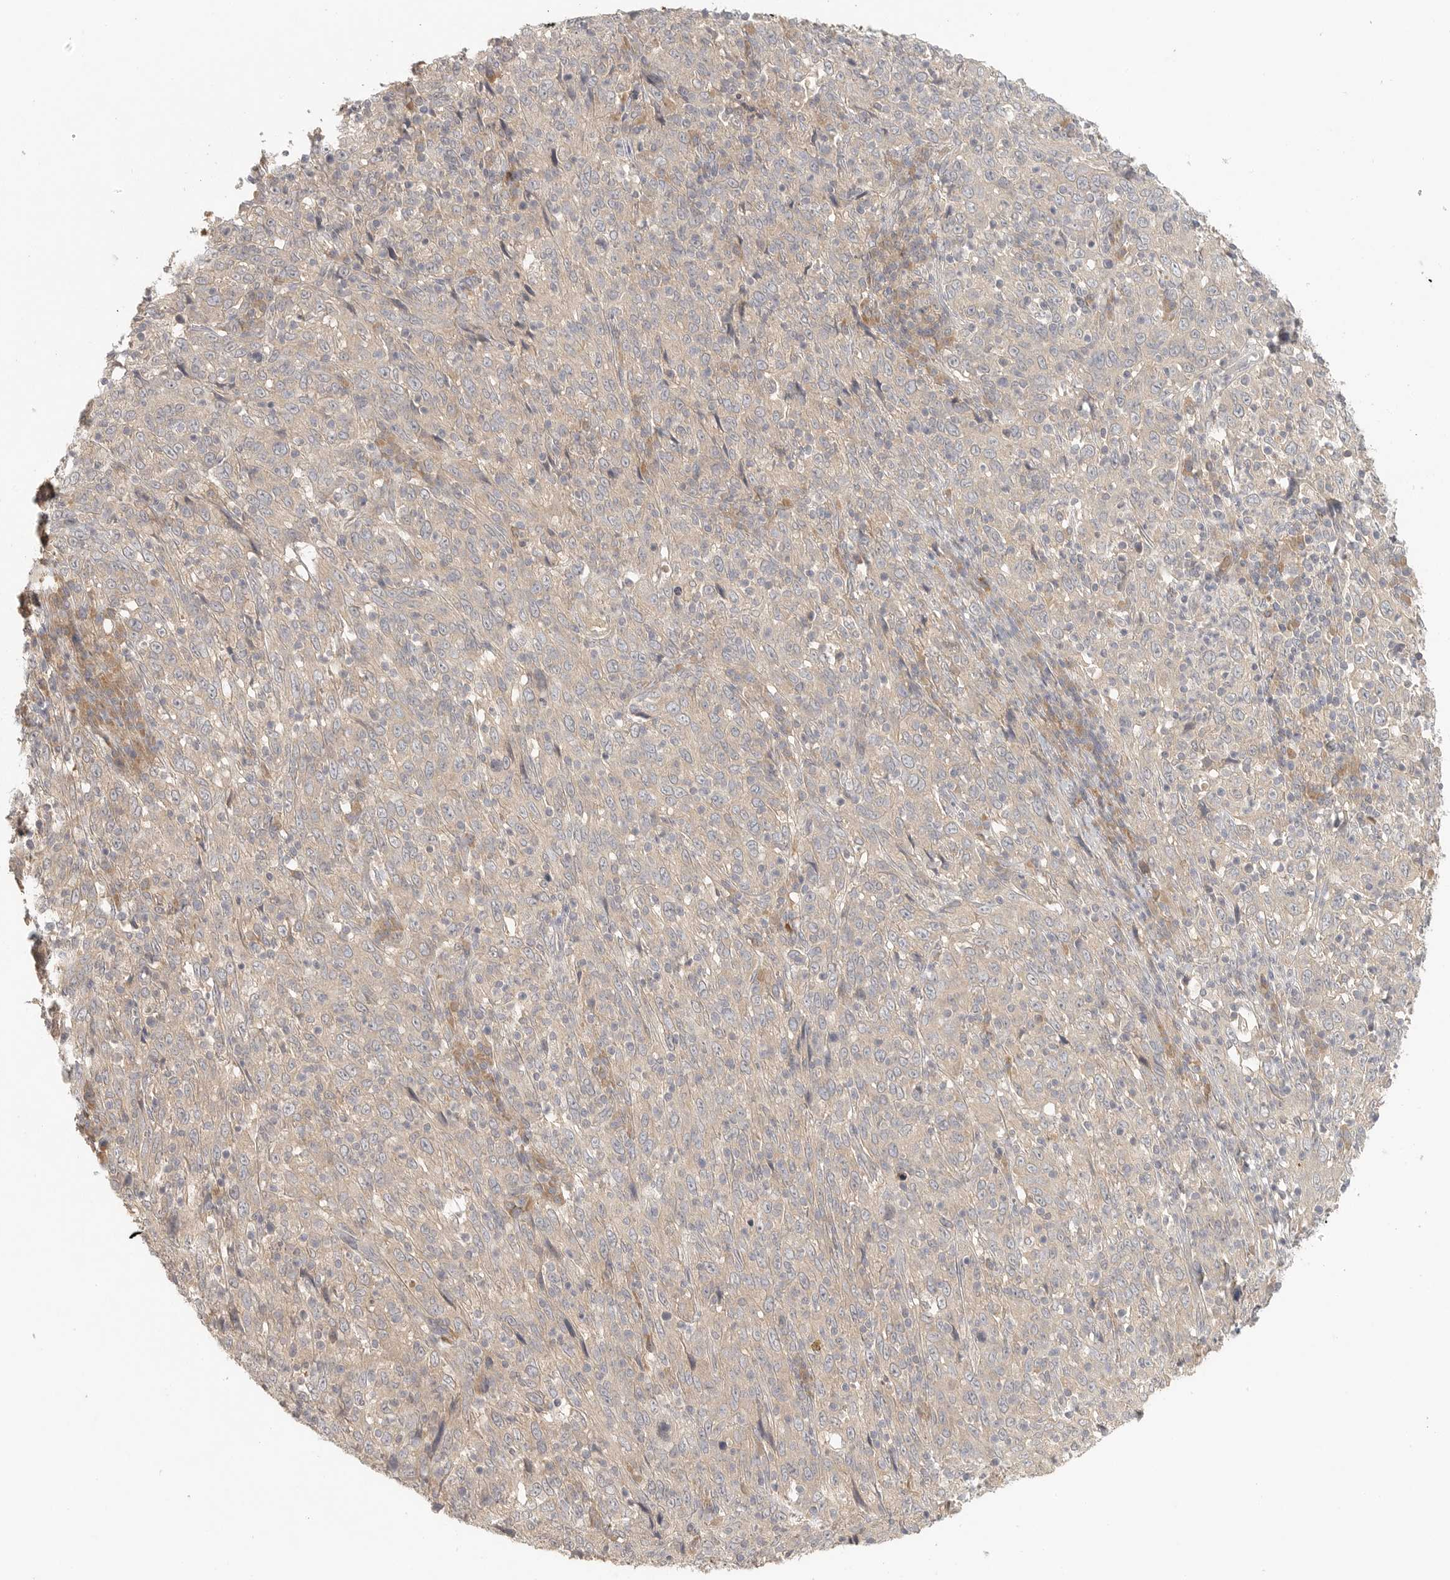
{"staining": {"intensity": "negative", "quantity": "none", "location": "none"}, "tissue": "cervical cancer", "cell_type": "Tumor cells", "image_type": "cancer", "snomed": [{"axis": "morphology", "description": "Squamous cell carcinoma, NOS"}, {"axis": "topography", "description": "Cervix"}], "caption": "A high-resolution image shows immunohistochemistry (IHC) staining of cervical cancer, which demonstrates no significant positivity in tumor cells.", "gene": "HDAC6", "patient": {"sex": "female", "age": 46}}